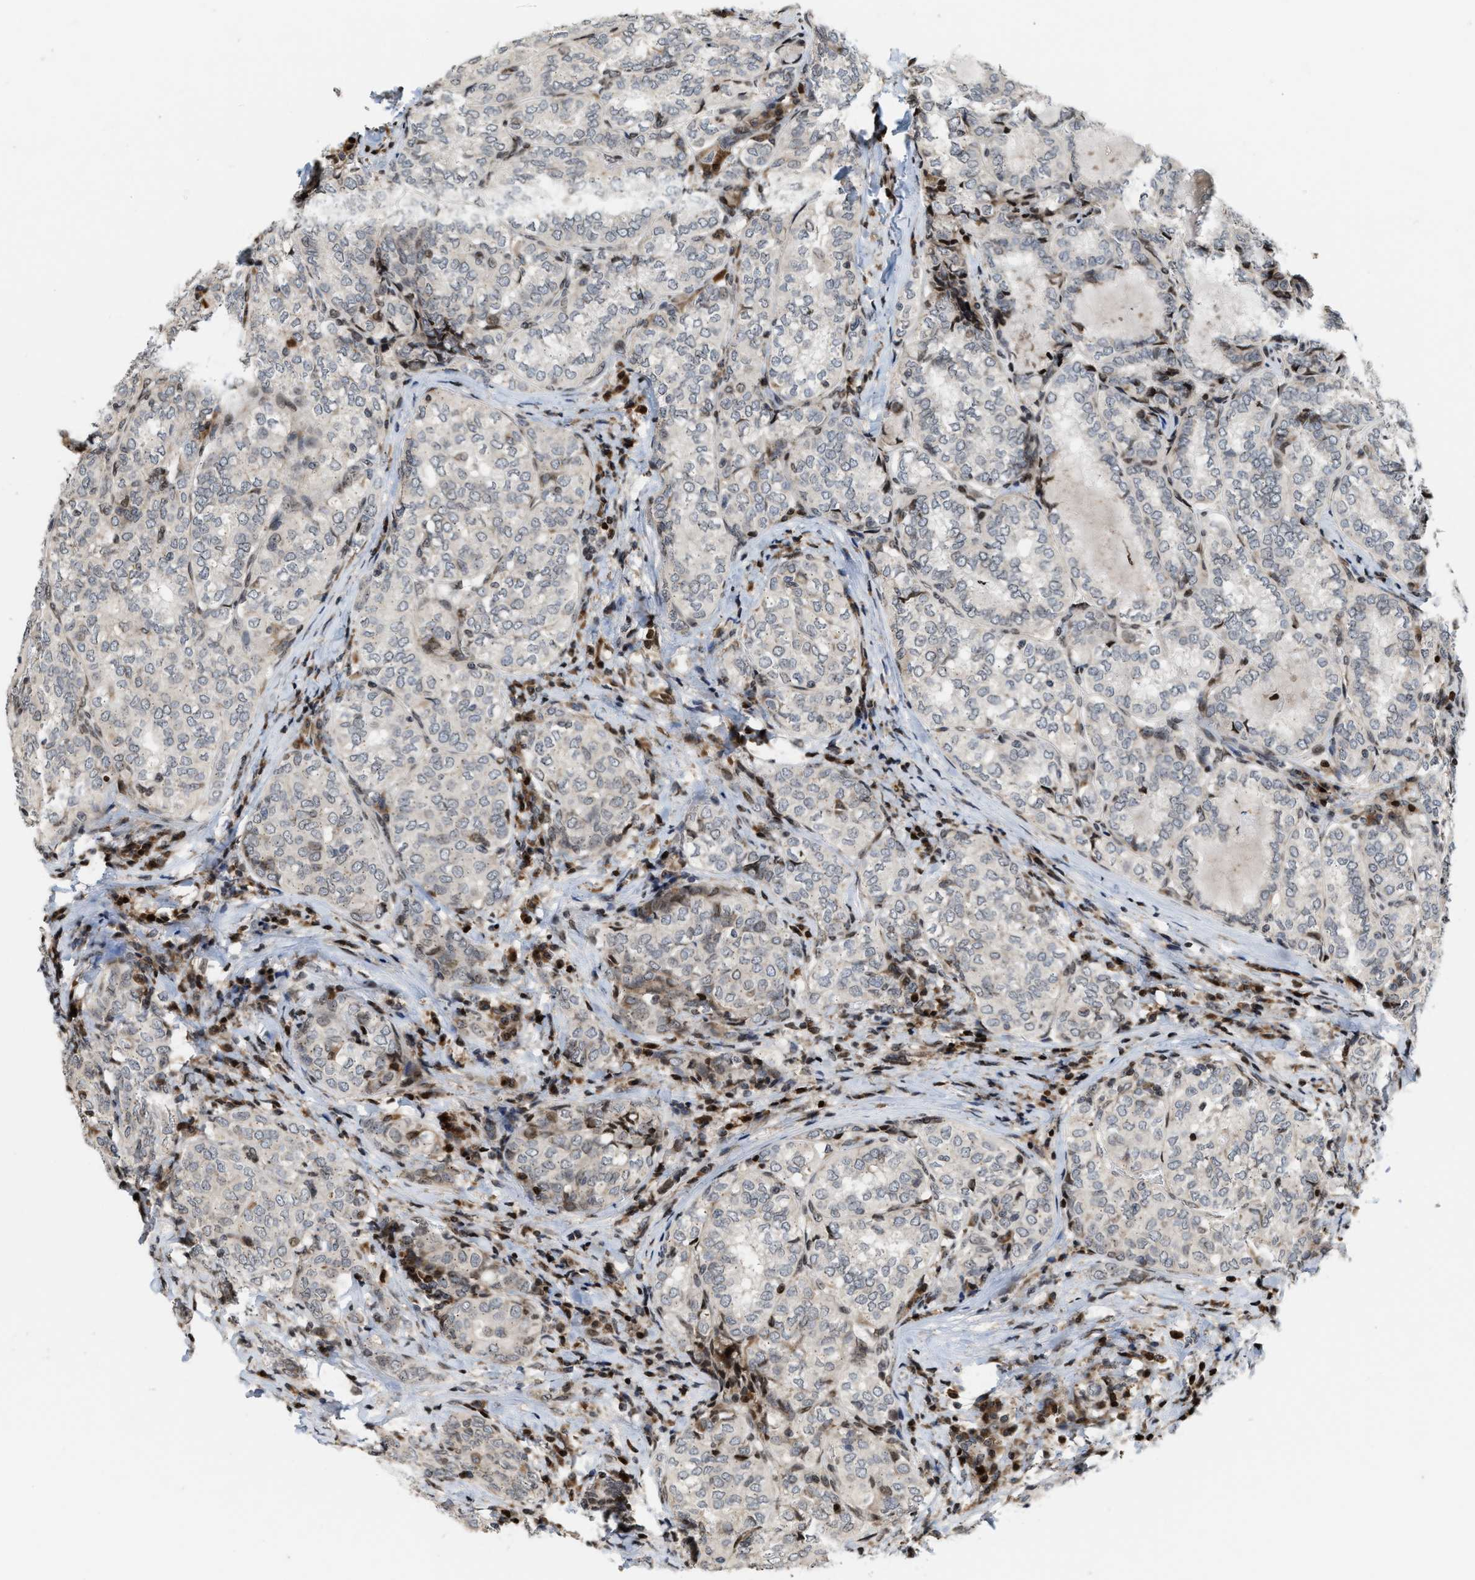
{"staining": {"intensity": "negative", "quantity": "none", "location": "none"}, "tissue": "thyroid cancer", "cell_type": "Tumor cells", "image_type": "cancer", "snomed": [{"axis": "morphology", "description": "Normal tissue, NOS"}, {"axis": "morphology", "description": "Papillary adenocarcinoma, NOS"}, {"axis": "topography", "description": "Thyroid gland"}], "caption": "An immunohistochemistry micrograph of thyroid papillary adenocarcinoma is shown. There is no staining in tumor cells of thyroid papillary adenocarcinoma.", "gene": "PDZD2", "patient": {"sex": "female", "age": 30}}